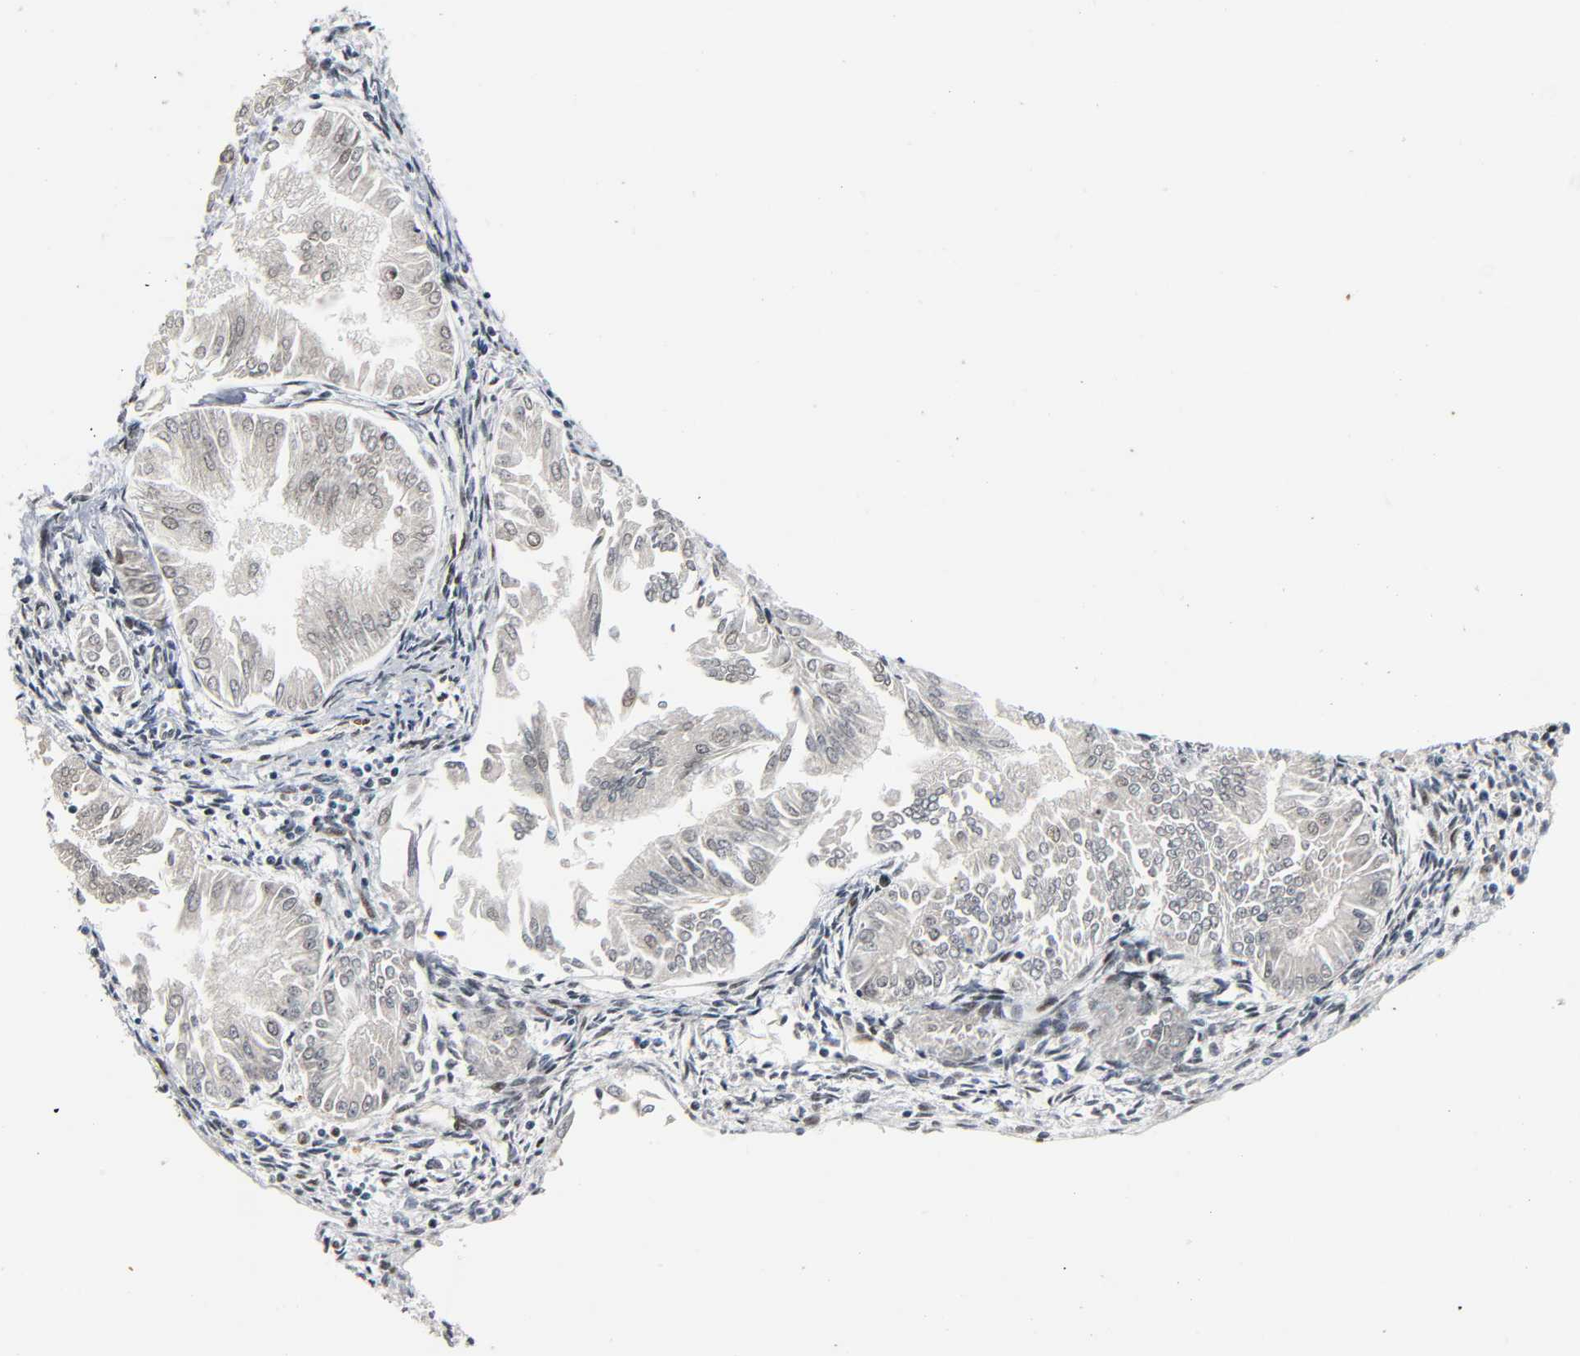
{"staining": {"intensity": "moderate", "quantity": "<25%", "location": "nuclear"}, "tissue": "endometrial cancer", "cell_type": "Tumor cells", "image_type": "cancer", "snomed": [{"axis": "morphology", "description": "Adenocarcinoma, NOS"}, {"axis": "topography", "description": "Endometrium"}], "caption": "An immunohistochemistry (IHC) micrograph of neoplastic tissue is shown. Protein staining in brown shows moderate nuclear positivity in endometrial cancer within tumor cells.", "gene": "CDK9", "patient": {"sex": "female", "age": 53}}